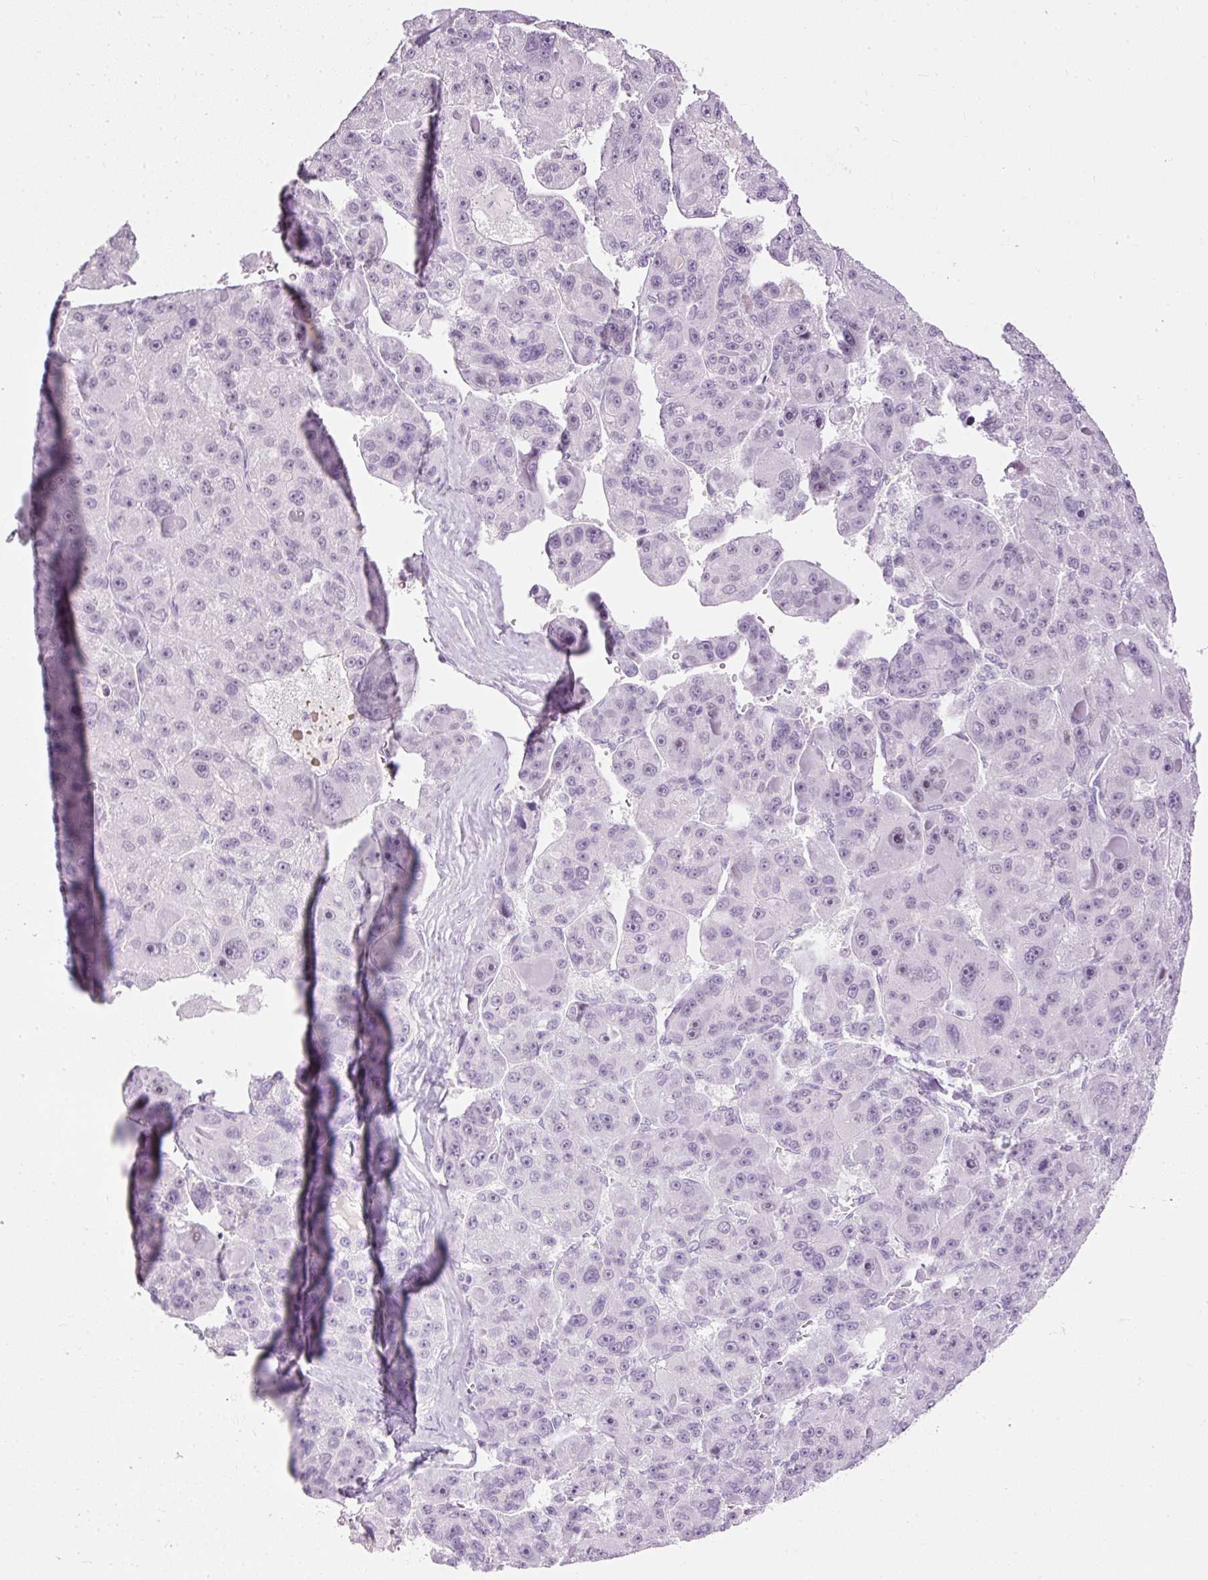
{"staining": {"intensity": "negative", "quantity": "none", "location": "none"}, "tissue": "liver cancer", "cell_type": "Tumor cells", "image_type": "cancer", "snomed": [{"axis": "morphology", "description": "Carcinoma, Hepatocellular, NOS"}, {"axis": "topography", "description": "Liver"}], "caption": "This is an immunohistochemistry (IHC) image of human liver cancer. There is no staining in tumor cells.", "gene": "PDE6B", "patient": {"sex": "male", "age": 76}}